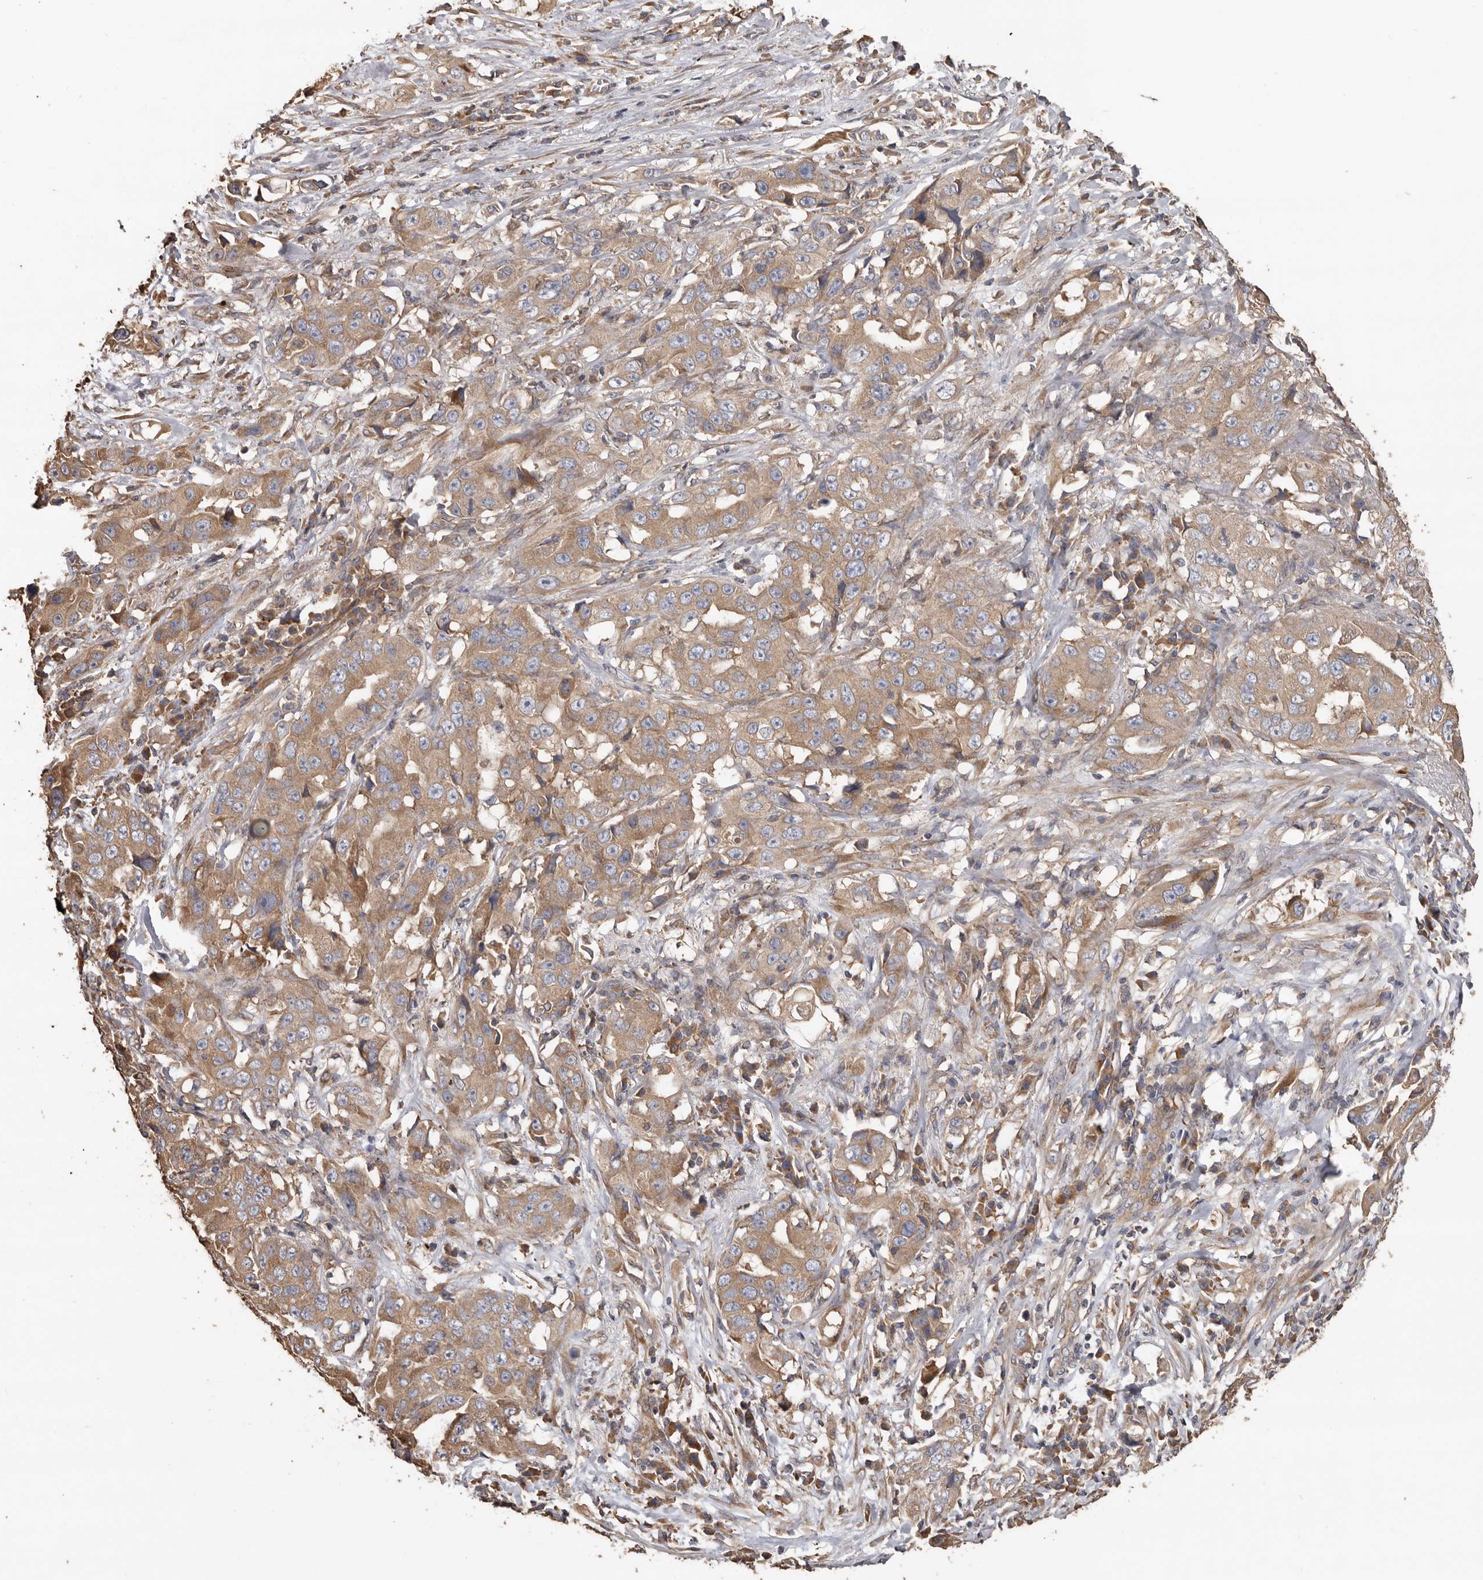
{"staining": {"intensity": "moderate", "quantity": "25%-75%", "location": "cytoplasmic/membranous"}, "tissue": "lung cancer", "cell_type": "Tumor cells", "image_type": "cancer", "snomed": [{"axis": "morphology", "description": "Adenocarcinoma, NOS"}, {"axis": "topography", "description": "Lung"}], "caption": "Protein staining shows moderate cytoplasmic/membranous expression in approximately 25%-75% of tumor cells in lung cancer.", "gene": "FLCN", "patient": {"sex": "female", "age": 51}}